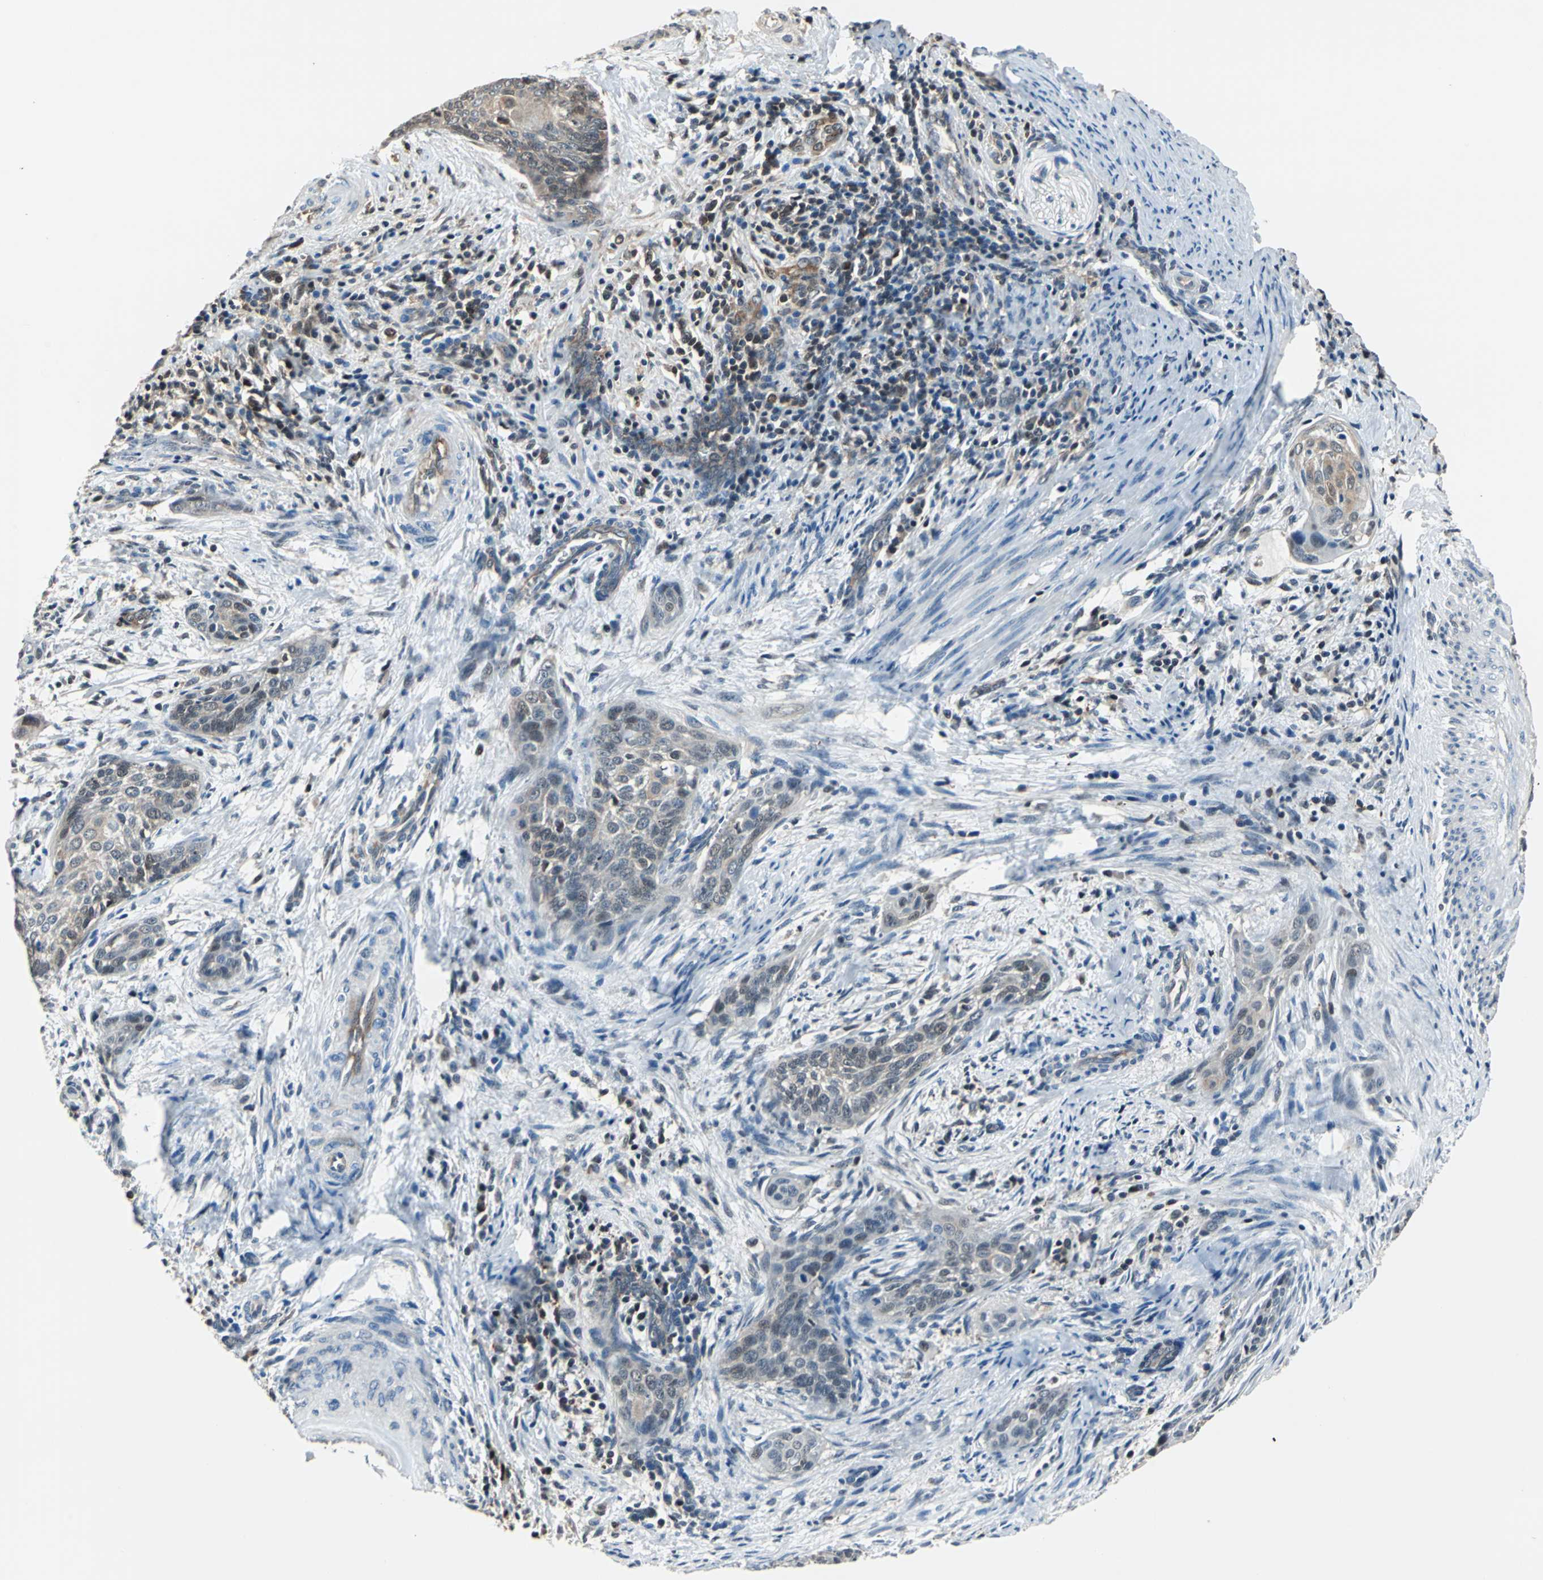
{"staining": {"intensity": "weak", "quantity": "25%-75%", "location": "cytoplasmic/membranous,nuclear"}, "tissue": "cervical cancer", "cell_type": "Tumor cells", "image_type": "cancer", "snomed": [{"axis": "morphology", "description": "Squamous cell carcinoma, NOS"}, {"axis": "topography", "description": "Cervix"}], "caption": "Human cervical cancer stained with a brown dye demonstrates weak cytoplasmic/membranous and nuclear positive positivity in about 25%-75% of tumor cells.", "gene": "PSME1", "patient": {"sex": "female", "age": 33}}